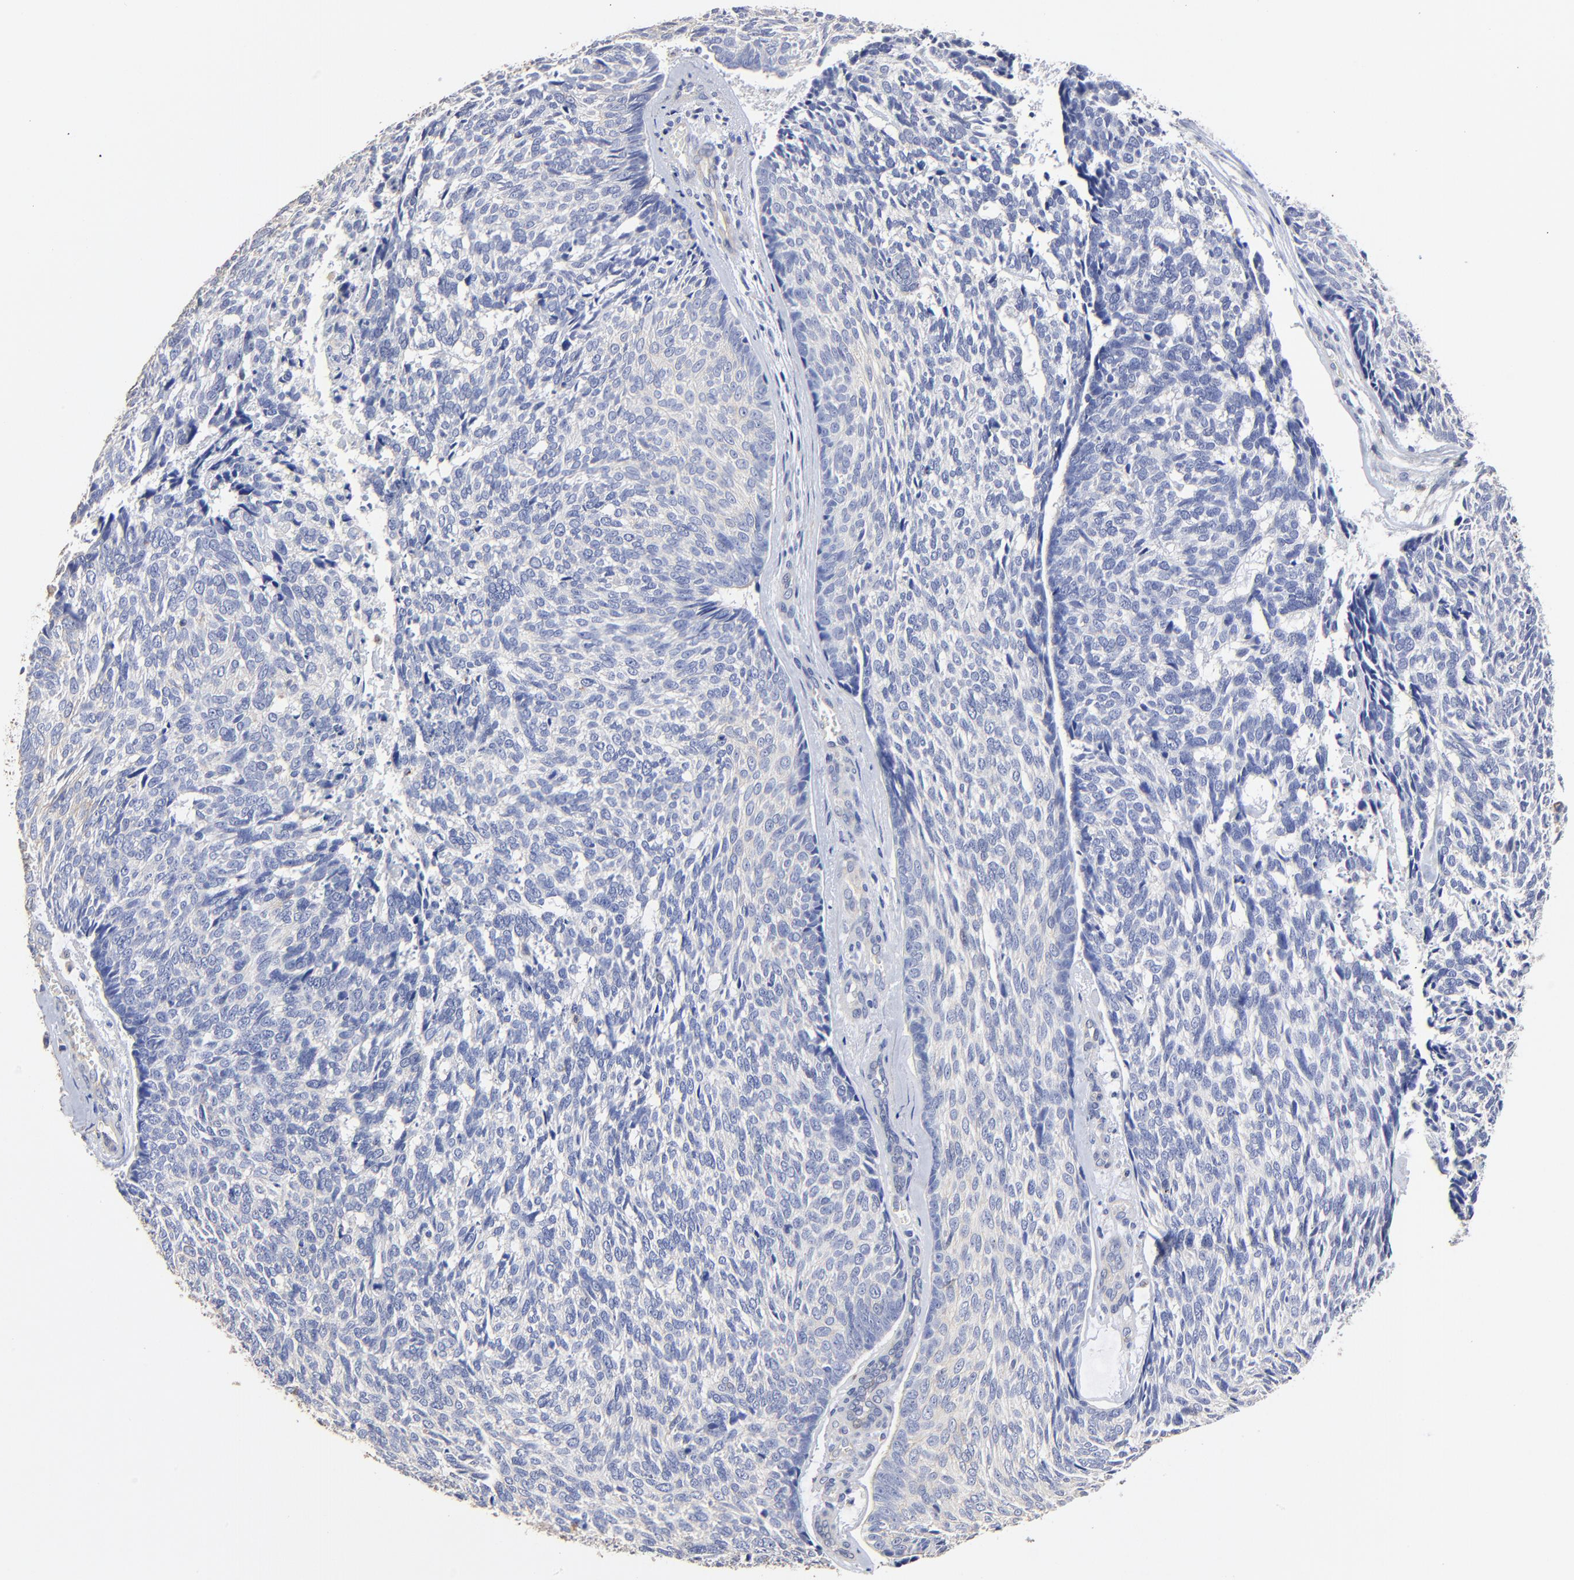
{"staining": {"intensity": "negative", "quantity": "none", "location": "none"}, "tissue": "skin cancer", "cell_type": "Tumor cells", "image_type": "cancer", "snomed": [{"axis": "morphology", "description": "Basal cell carcinoma"}, {"axis": "topography", "description": "Skin"}], "caption": "Immunohistochemistry photomicrograph of basal cell carcinoma (skin) stained for a protein (brown), which shows no positivity in tumor cells. Nuclei are stained in blue.", "gene": "TAGLN2", "patient": {"sex": "male", "age": 72}}